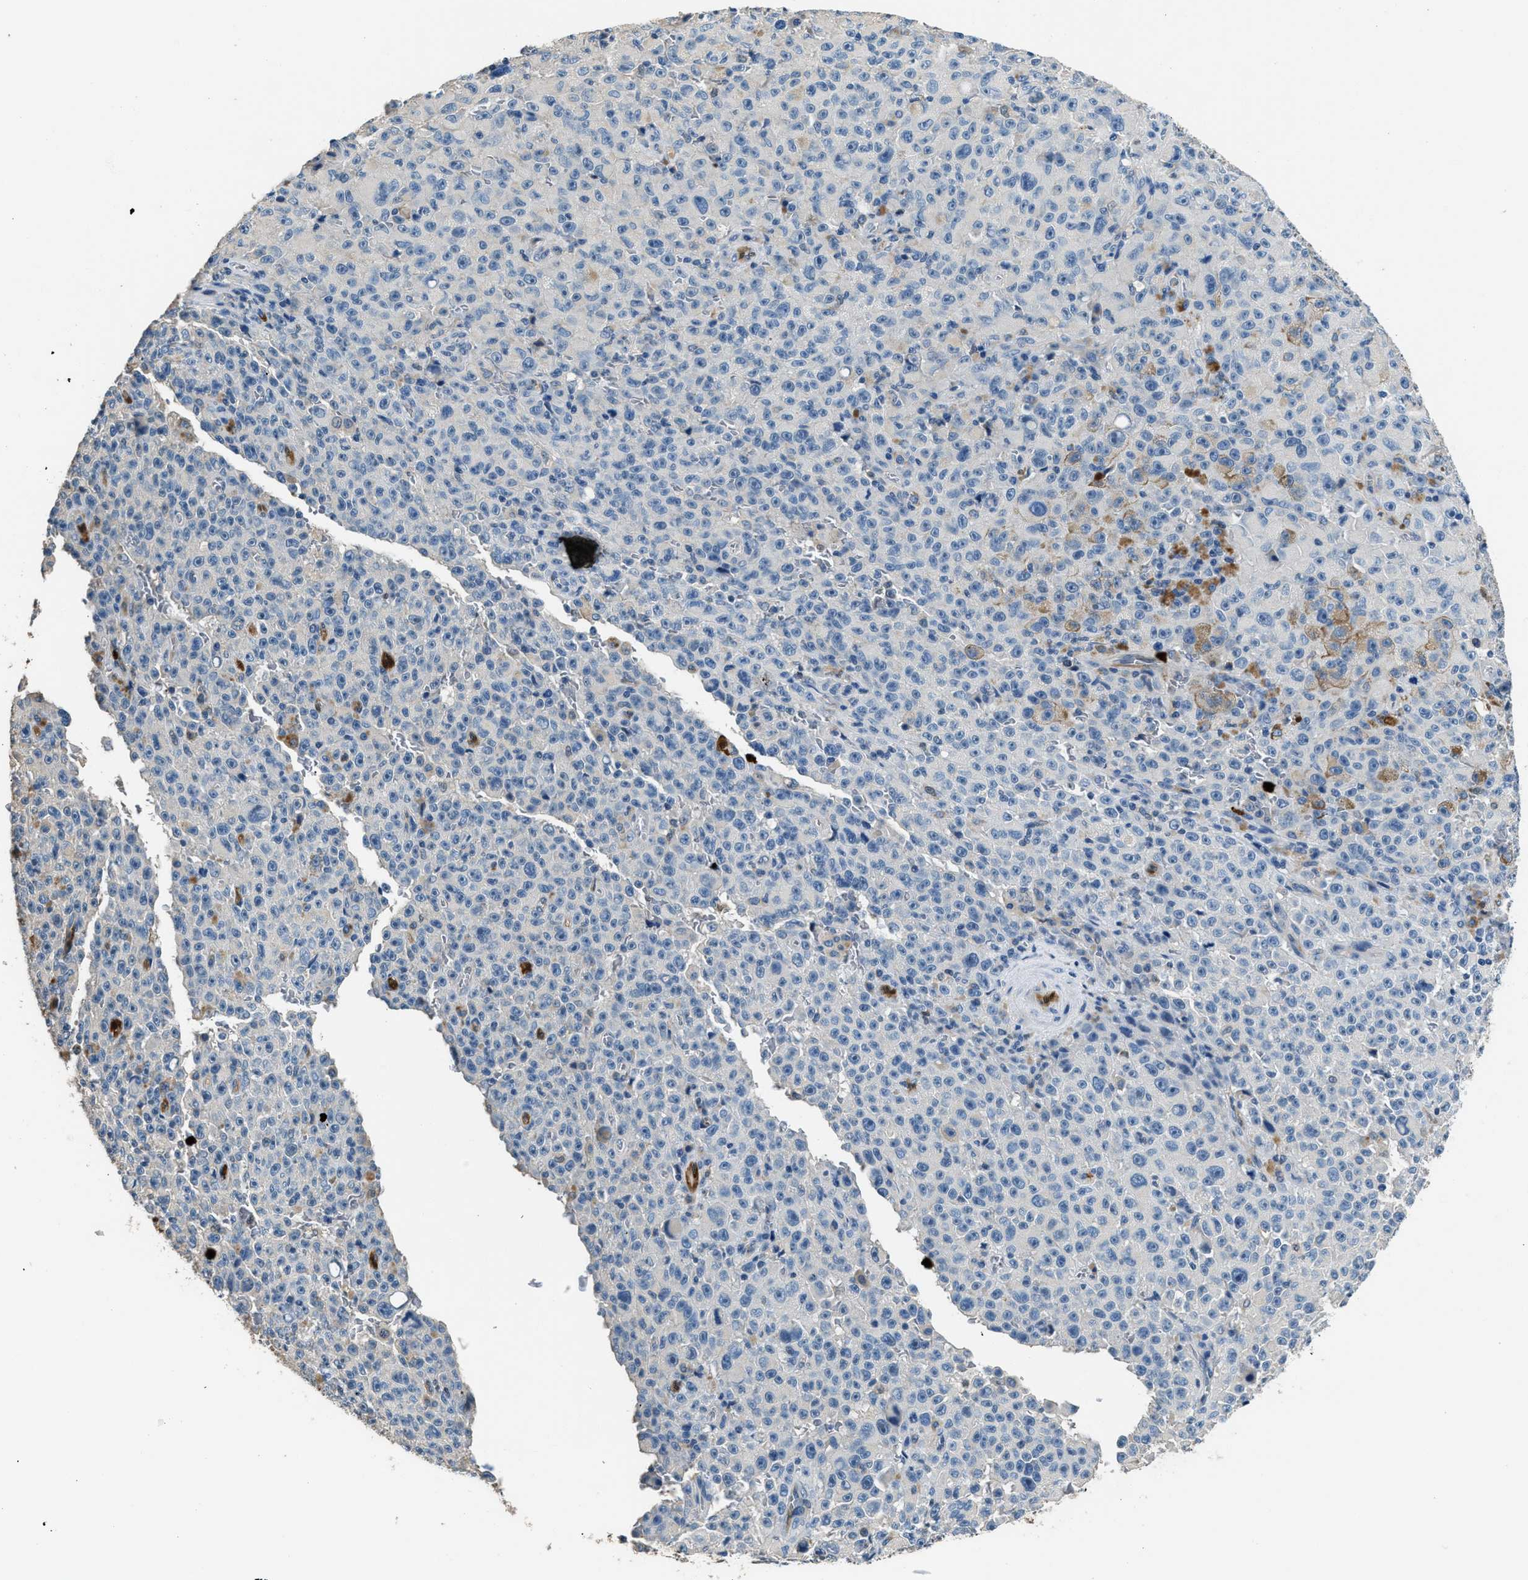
{"staining": {"intensity": "negative", "quantity": "none", "location": "none"}, "tissue": "melanoma", "cell_type": "Tumor cells", "image_type": "cancer", "snomed": [{"axis": "morphology", "description": "Malignant melanoma, NOS"}, {"axis": "topography", "description": "Skin"}], "caption": "Melanoma was stained to show a protein in brown. There is no significant staining in tumor cells.", "gene": "ANXA3", "patient": {"sex": "female", "age": 82}}